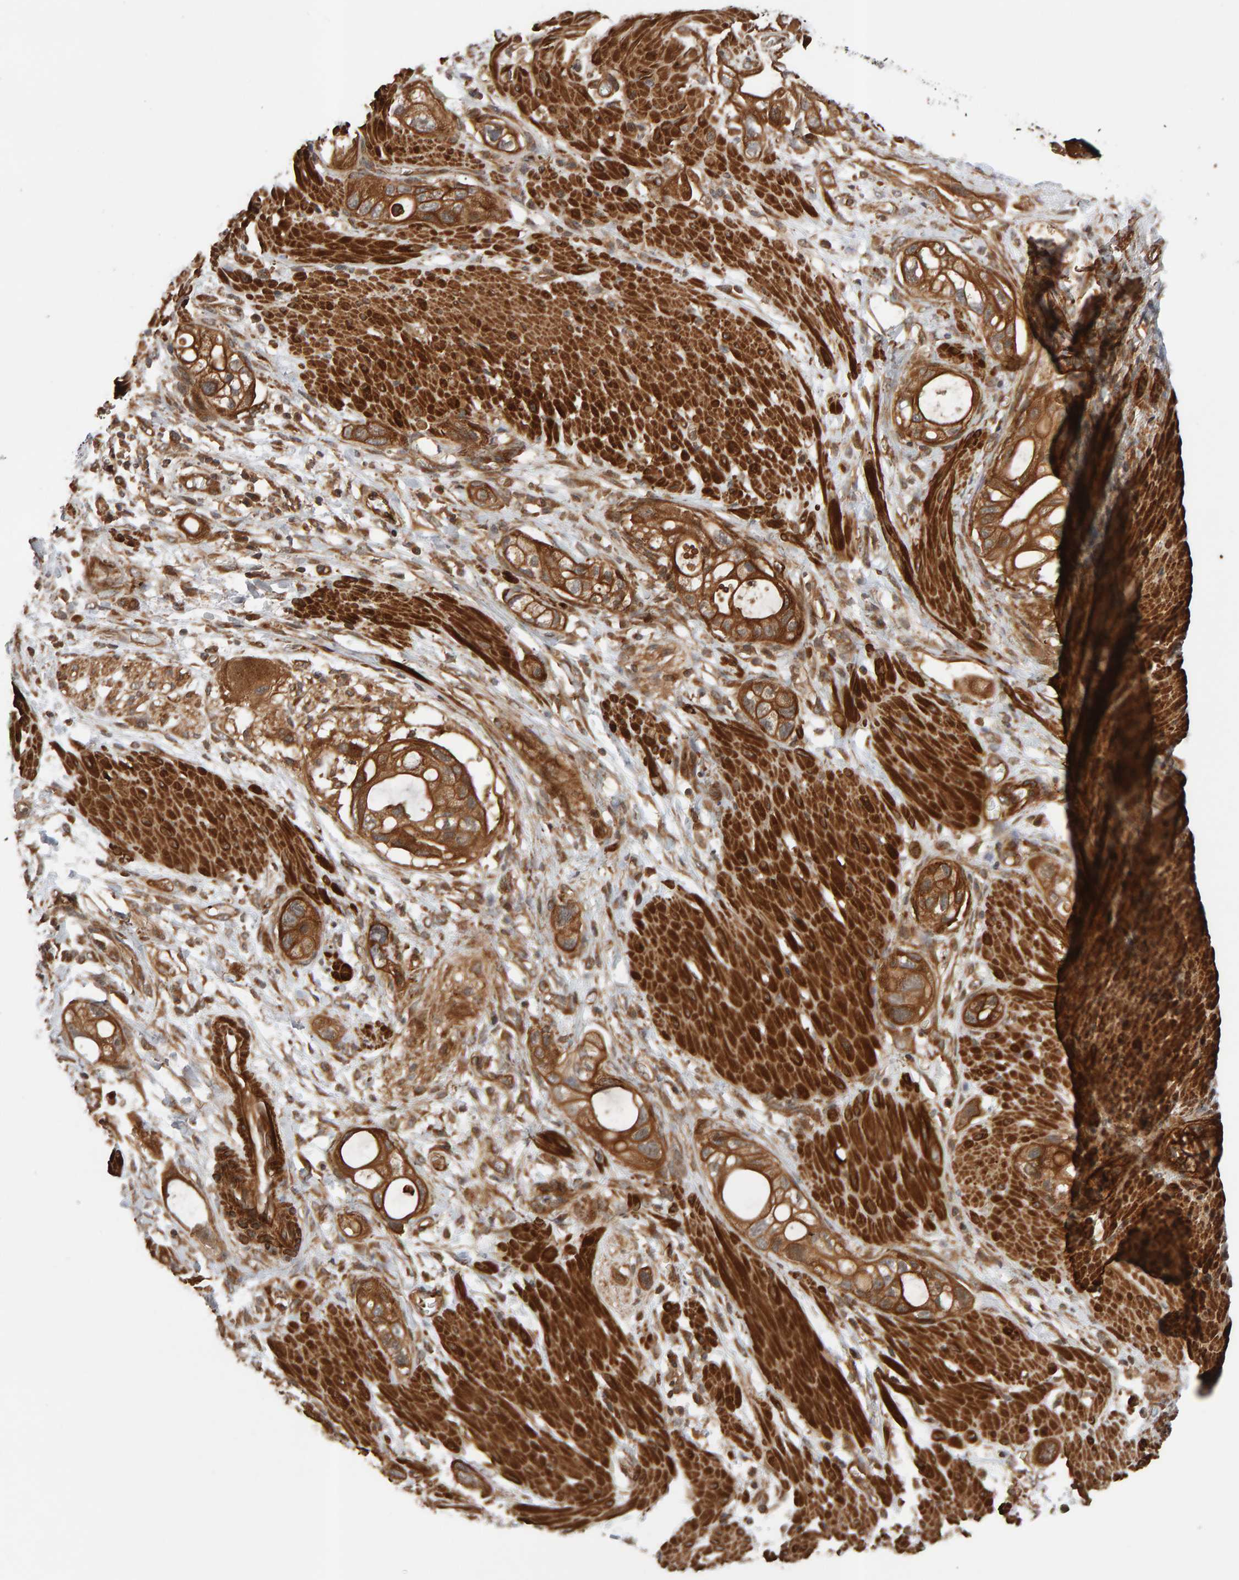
{"staining": {"intensity": "moderate", "quantity": ">75%", "location": "cytoplasmic/membranous"}, "tissue": "stomach cancer", "cell_type": "Tumor cells", "image_type": "cancer", "snomed": [{"axis": "morphology", "description": "Adenocarcinoma, NOS"}, {"axis": "topography", "description": "Stomach"}, {"axis": "topography", "description": "Stomach, lower"}], "caption": "Moderate cytoplasmic/membranous protein positivity is identified in about >75% of tumor cells in stomach cancer.", "gene": "SYNRG", "patient": {"sex": "female", "age": 48}}